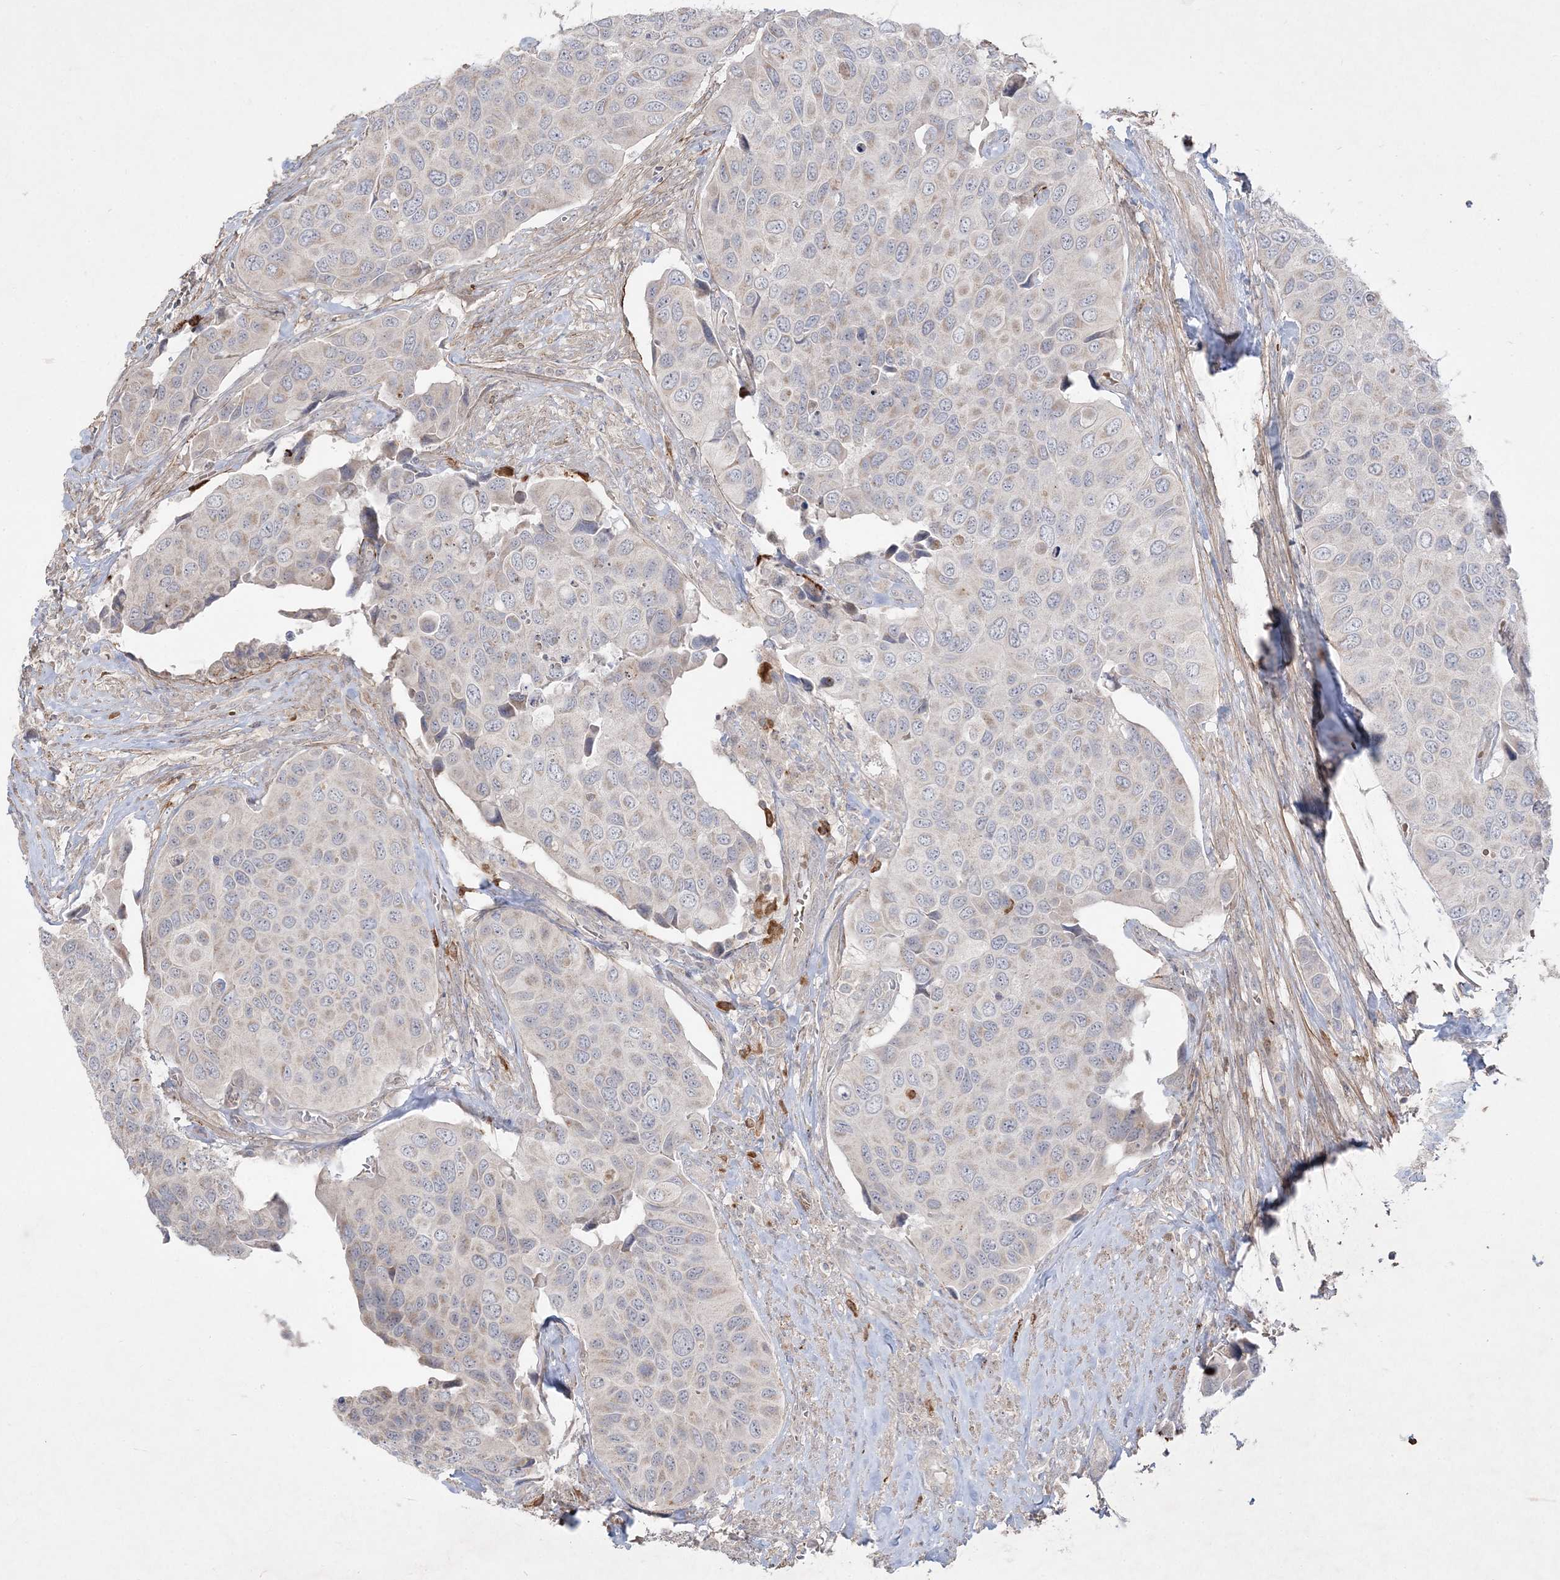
{"staining": {"intensity": "weak", "quantity": "<25%", "location": "cytoplasmic/membranous"}, "tissue": "urothelial cancer", "cell_type": "Tumor cells", "image_type": "cancer", "snomed": [{"axis": "morphology", "description": "Urothelial carcinoma, High grade"}, {"axis": "topography", "description": "Urinary bladder"}], "caption": "Immunohistochemistry (IHC) image of urothelial cancer stained for a protein (brown), which shows no expression in tumor cells.", "gene": "CLNK", "patient": {"sex": "male", "age": 74}}